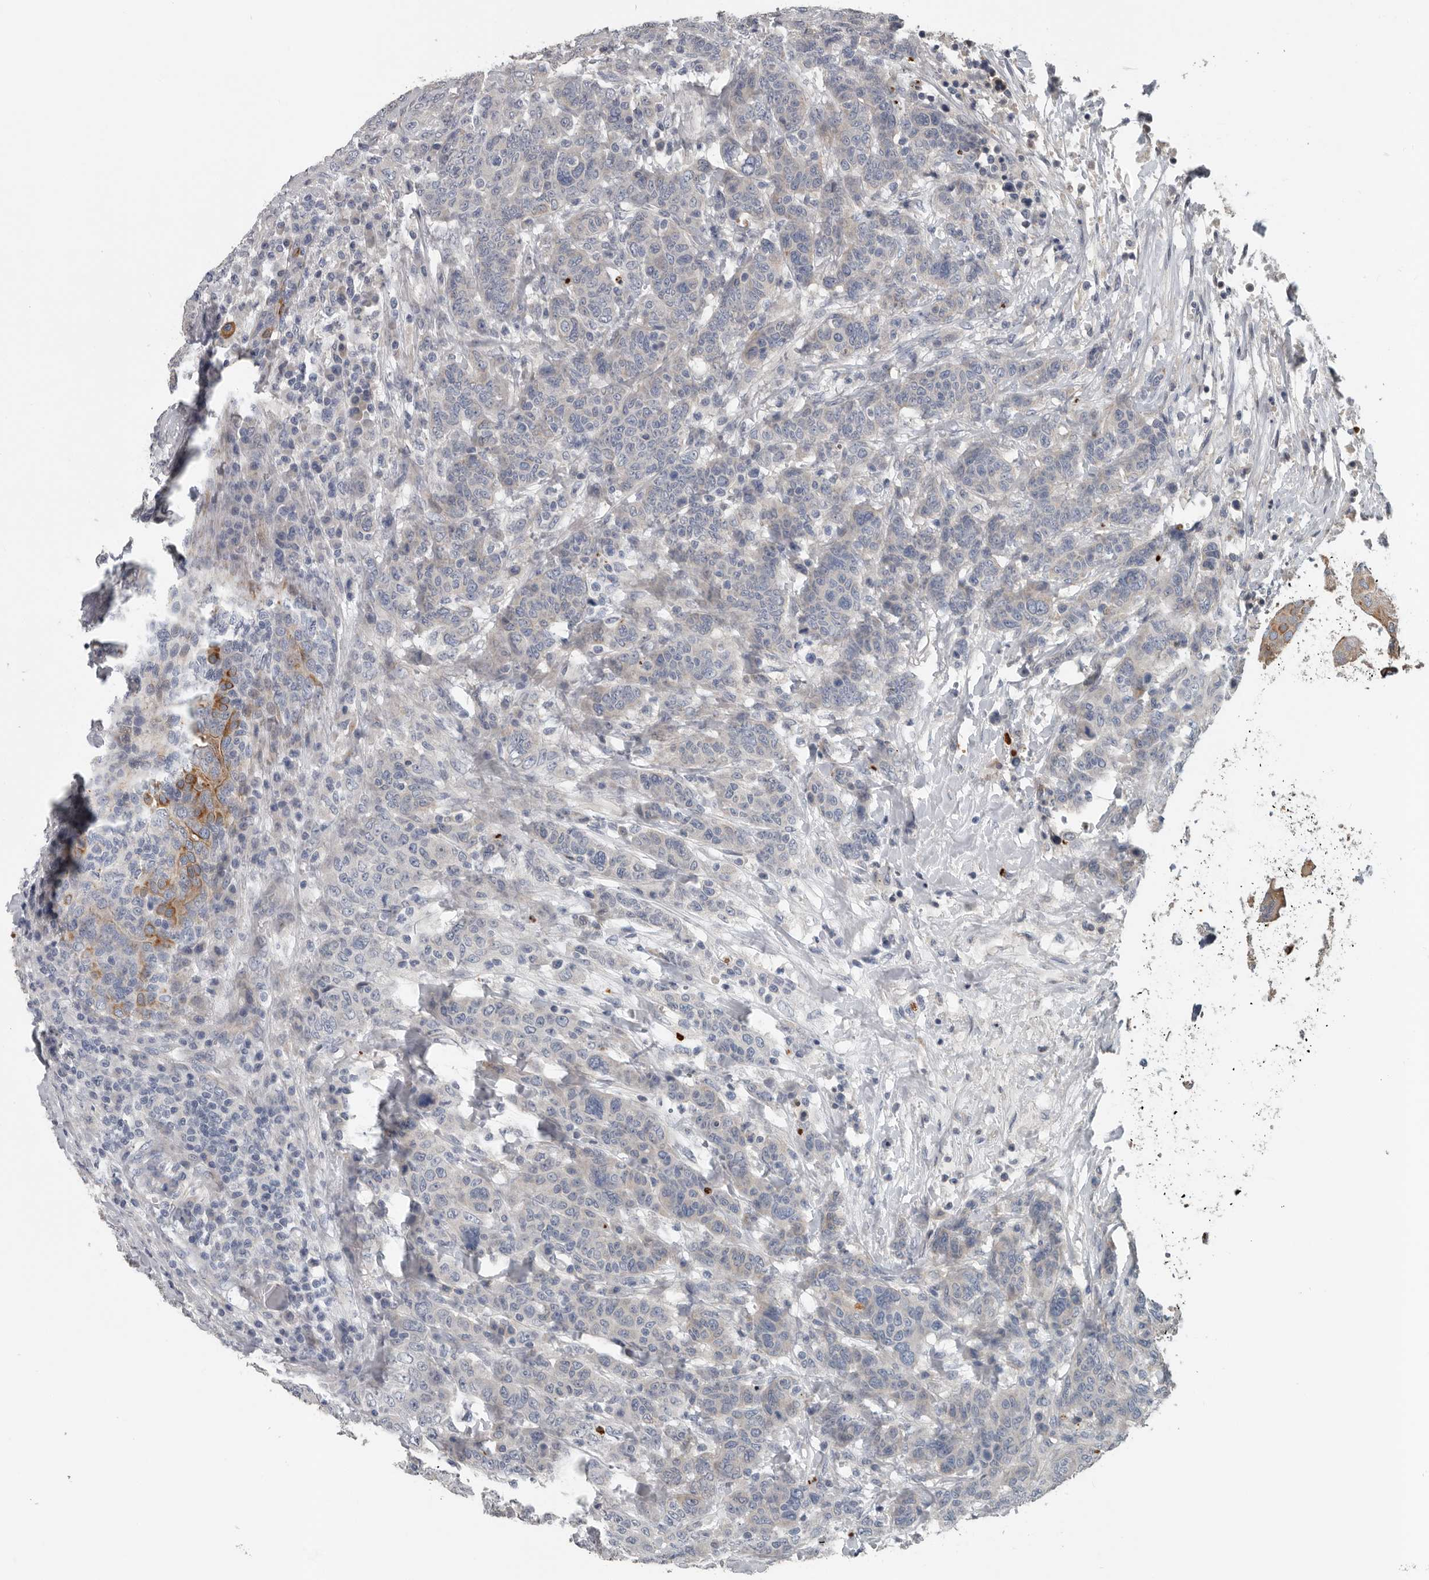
{"staining": {"intensity": "moderate", "quantity": "<25%", "location": "cytoplasmic/membranous"}, "tissue": "breast cancer", "cell_type": "Tumor cells", "image_type": "cancer", "snomed": [{"axis": "morphology", "description": "Duct carcinoma"}, {"axis": "topography", "description": "Breast"}], "caption": "Intraductal carcinoma (breast) tissue shows moderate cytoplasmic/membranous expression in approximately <25% of tumor cells, visualized by immunohistochemistry.", "gene": "DPY19L4", "patient": {"sex": "female", "age": 37}}